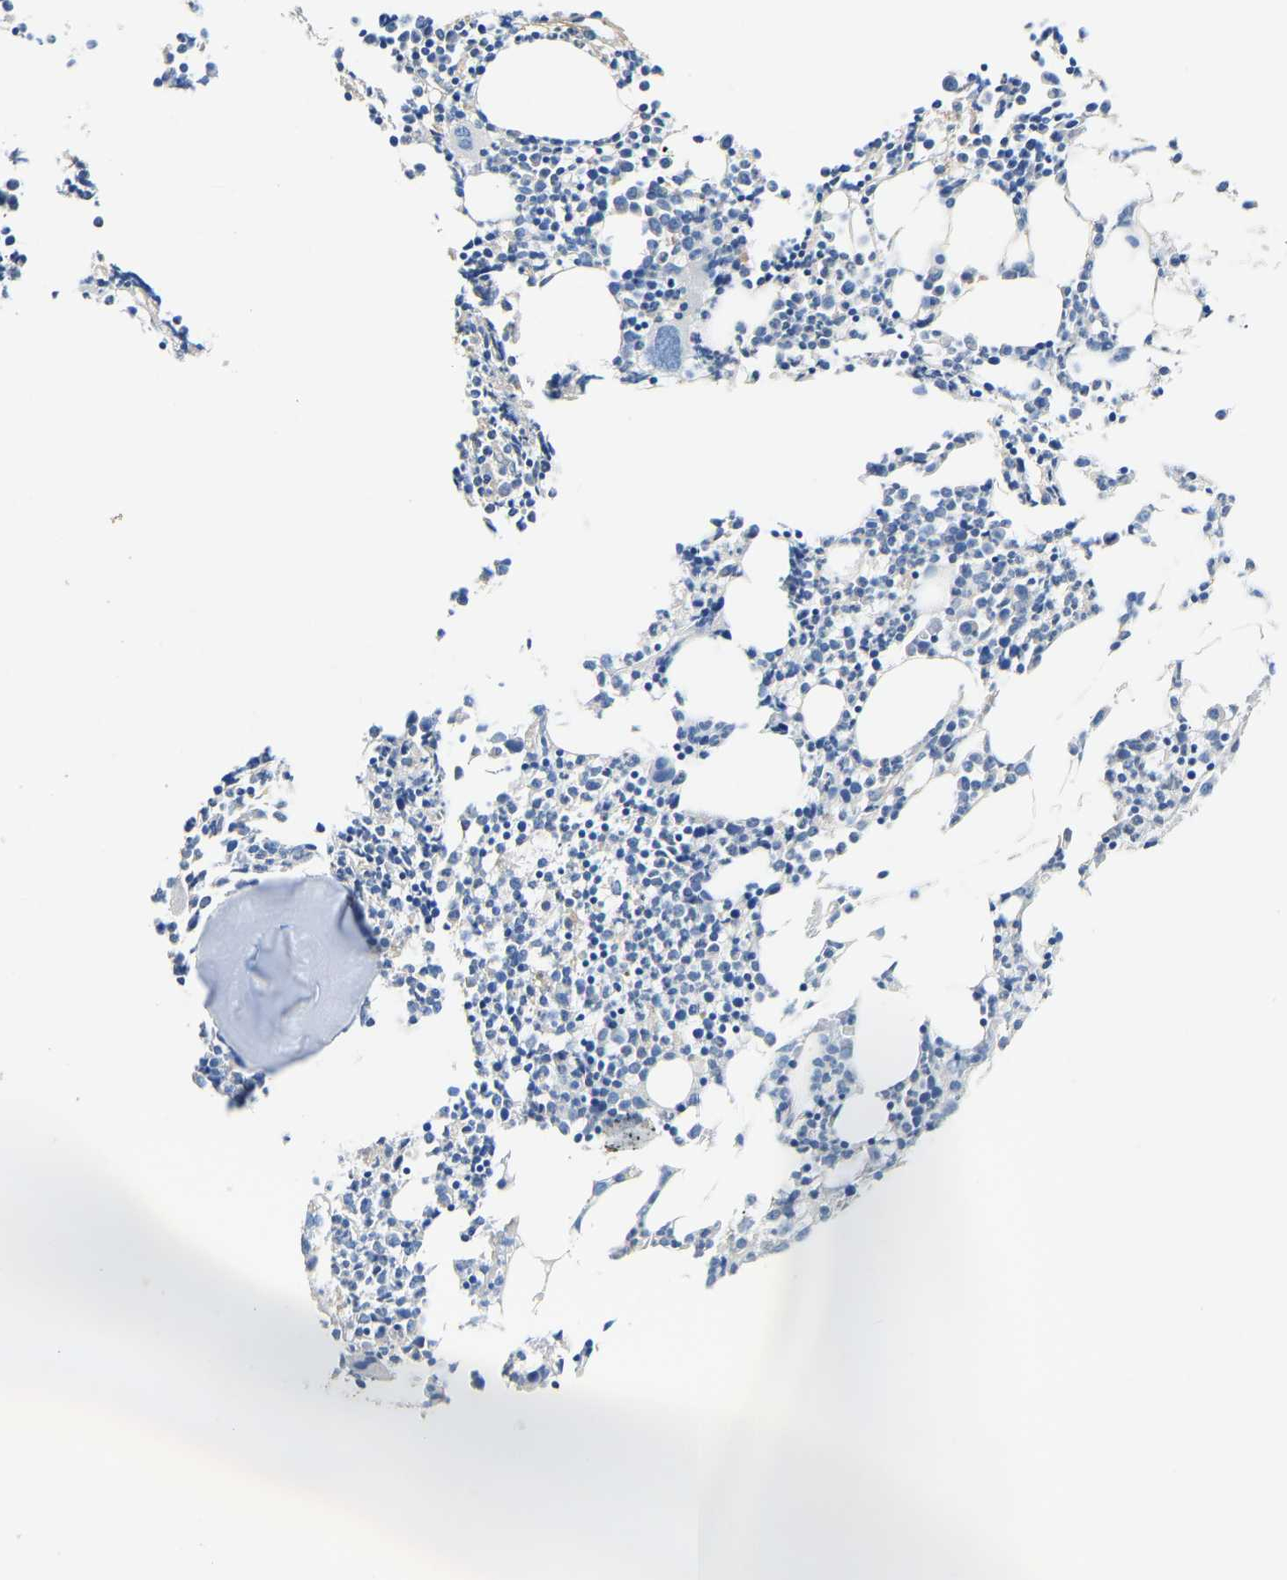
{"staining": {"intensity": "negative", "quantity": "none", "location": "none"}, "tissue": "bone marrow", "cell_type": "Hematopoietic cells", "image_type": "normal", "snomed": [{"axis": "morphology", "description": "Normal tissue, NOS"}, {"axis": "morphology", "description": "Inflammation, NOS"}, {"axis": "topography", "description": "Bone marrow"}], "caption": "An immunohistochemistry micrograph of benign bone marrow is shown. There is no staining in hematopoietic cells of bone marrow. (Brightfield microscopy of DAB (3,3'-diaminobenzidine) IHC at high magnification).", "gene": "TECTA", "patient": {"sex": "female", "age": 53}}